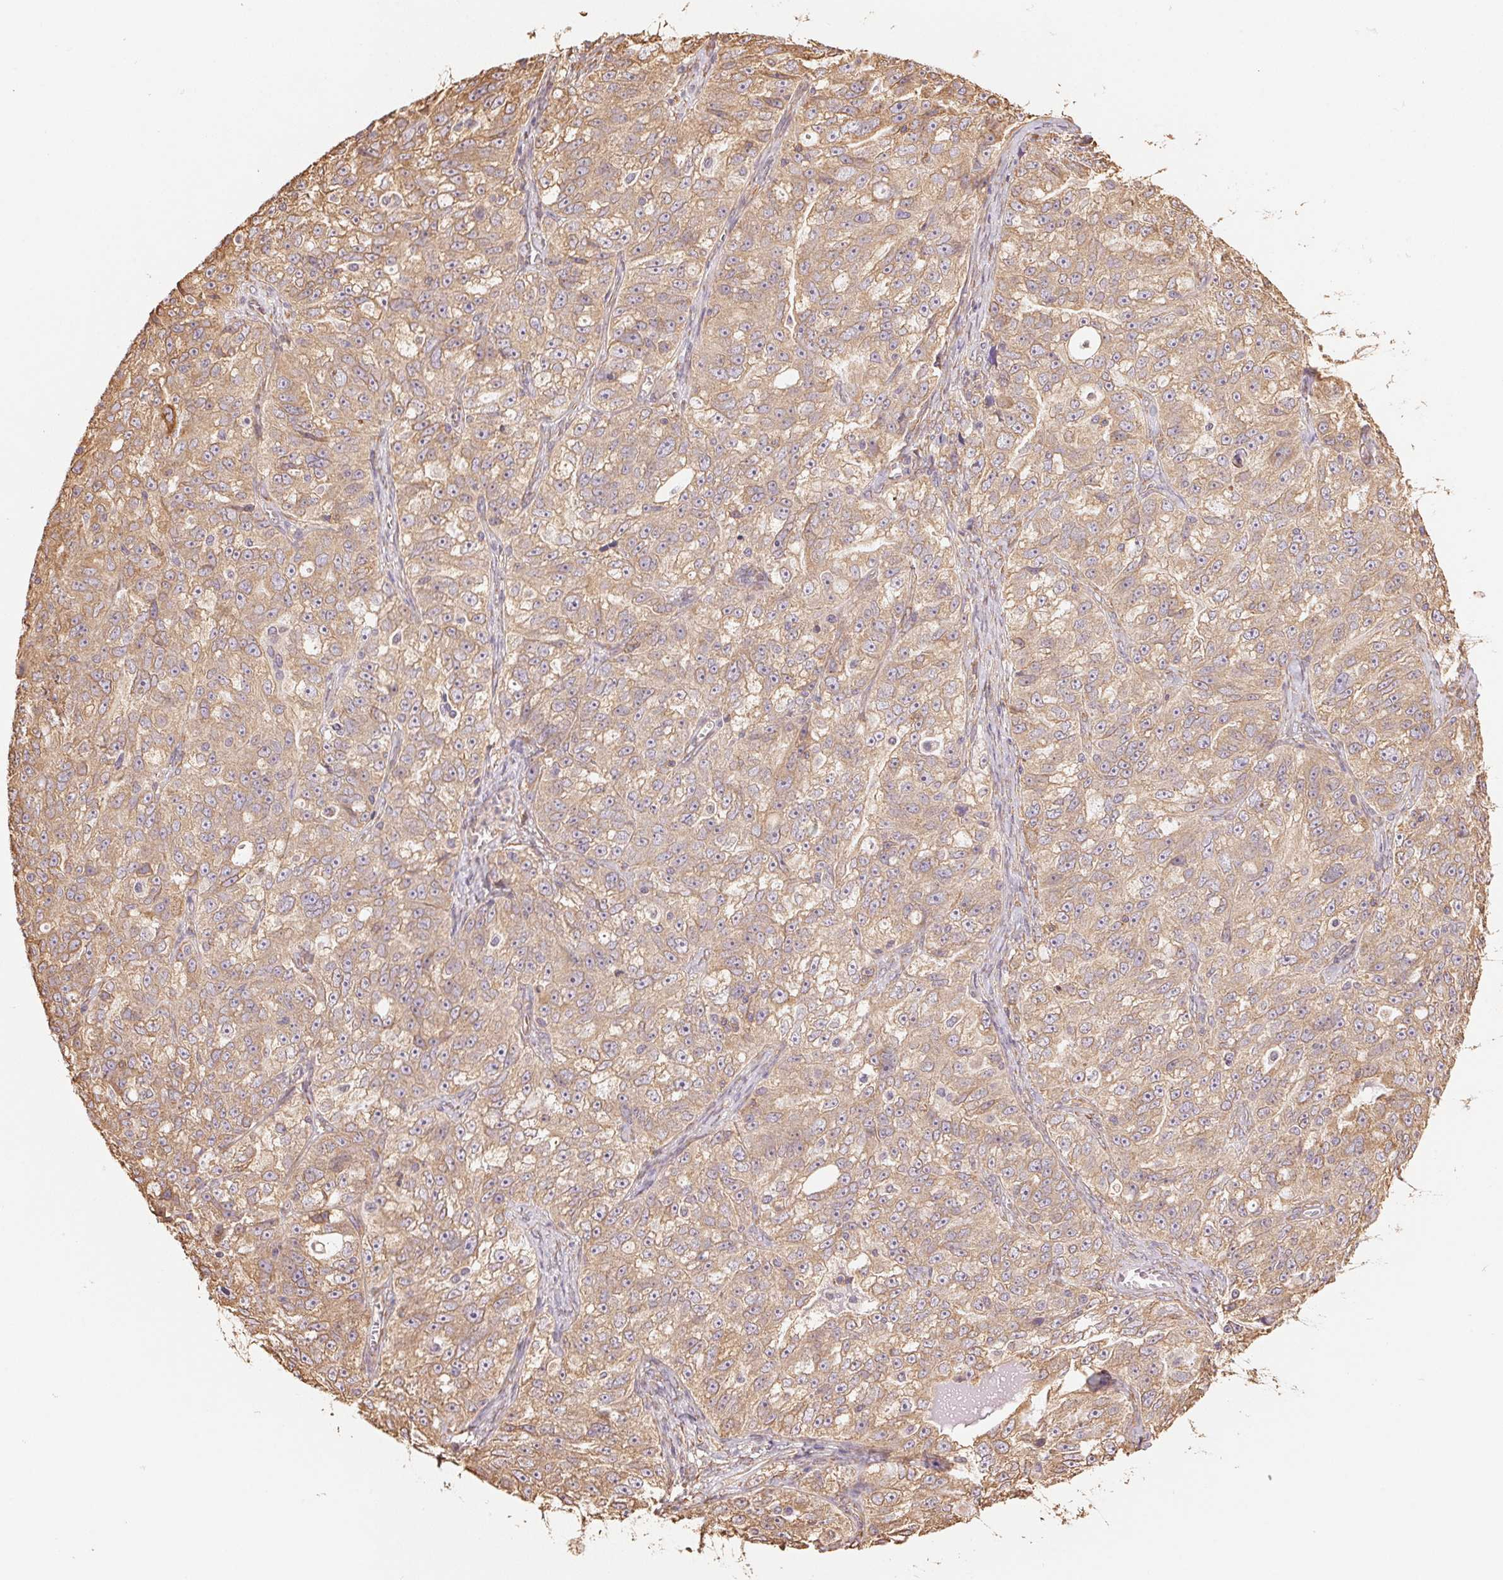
{"staining": {"intensity": "weak", "quantity": ">75%", "location": "cytoplasmic/membranous"}, "tissue": "ovarian cancer", "cell_type": "Tumor cells", "image_type": "cancer", "snomed": [{"axis": "morphology", "description": "Cystadenocarcinoma, serous, NOS"}, {"axis": "topography", "description": "Ovary"}], "caption": "This micrograph exhibits immunohistochemistry staining of human ovarian cancer, with low weak cytoplasmic/membranous positivity in approximately >75% of tumor cells.", "gene": "C6orf163", "patient": {"sex": "female", "age": 51}}